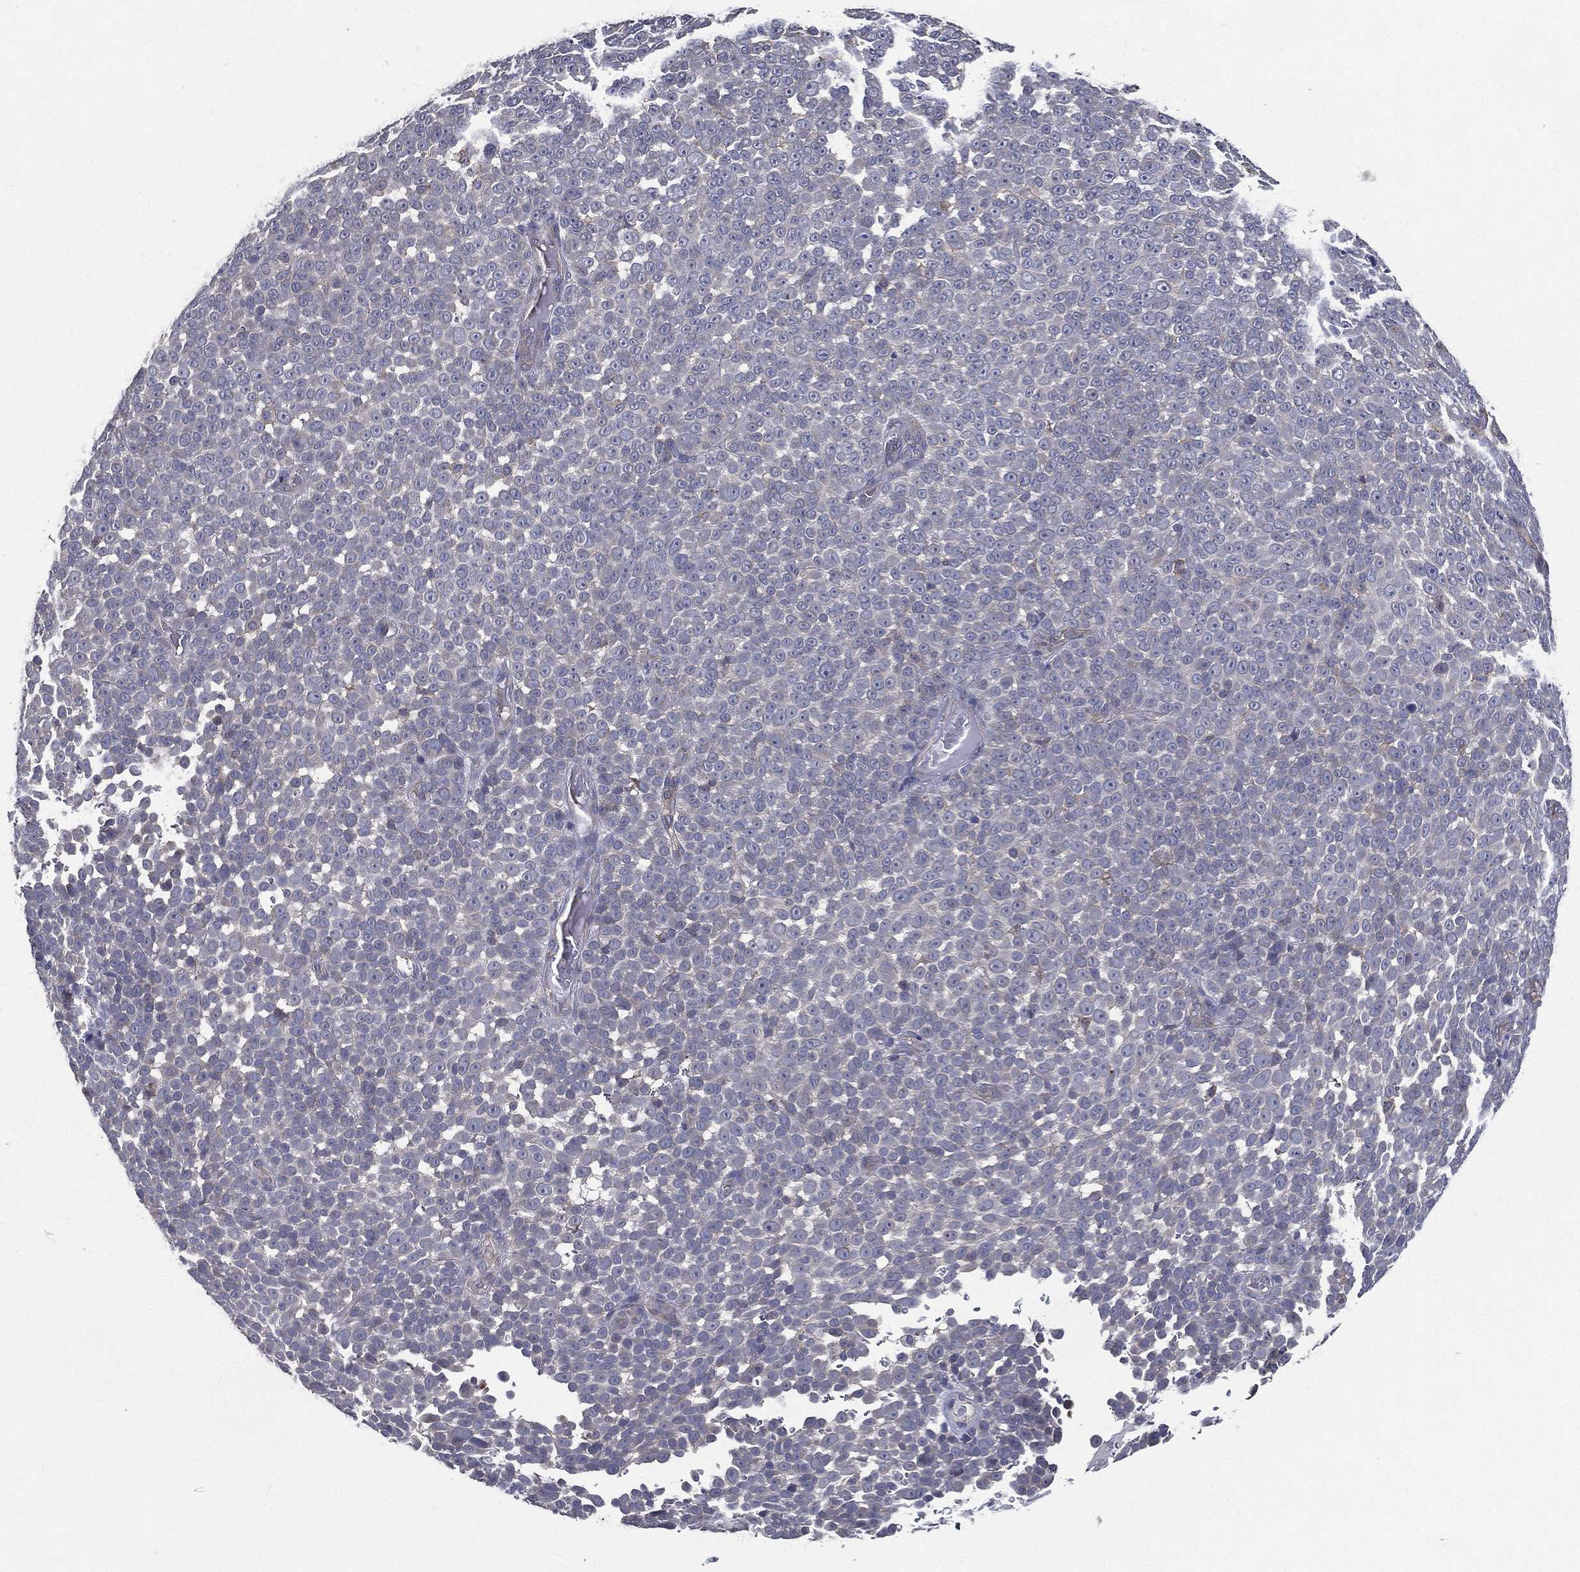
{"staining": {"intensity": "negative", "quantity": "none", "location": "none"}, "tissue": "melanoma", "cell_type": "Tumor cells", "image_type": "cancer", "snomed": [{"axis": "morphology", "description": "Malignant melanoma, NOS"}, {"axis": "topography", "description": "Skin"}], "caption": "DAB (3,3'-diaminobenzidine) immunohistochemical staining of malignant melanoma exhibits no significant expression in tumor cells.", "gene": "SERPINB2", "patient": {"sex": "female", "age": 95}}